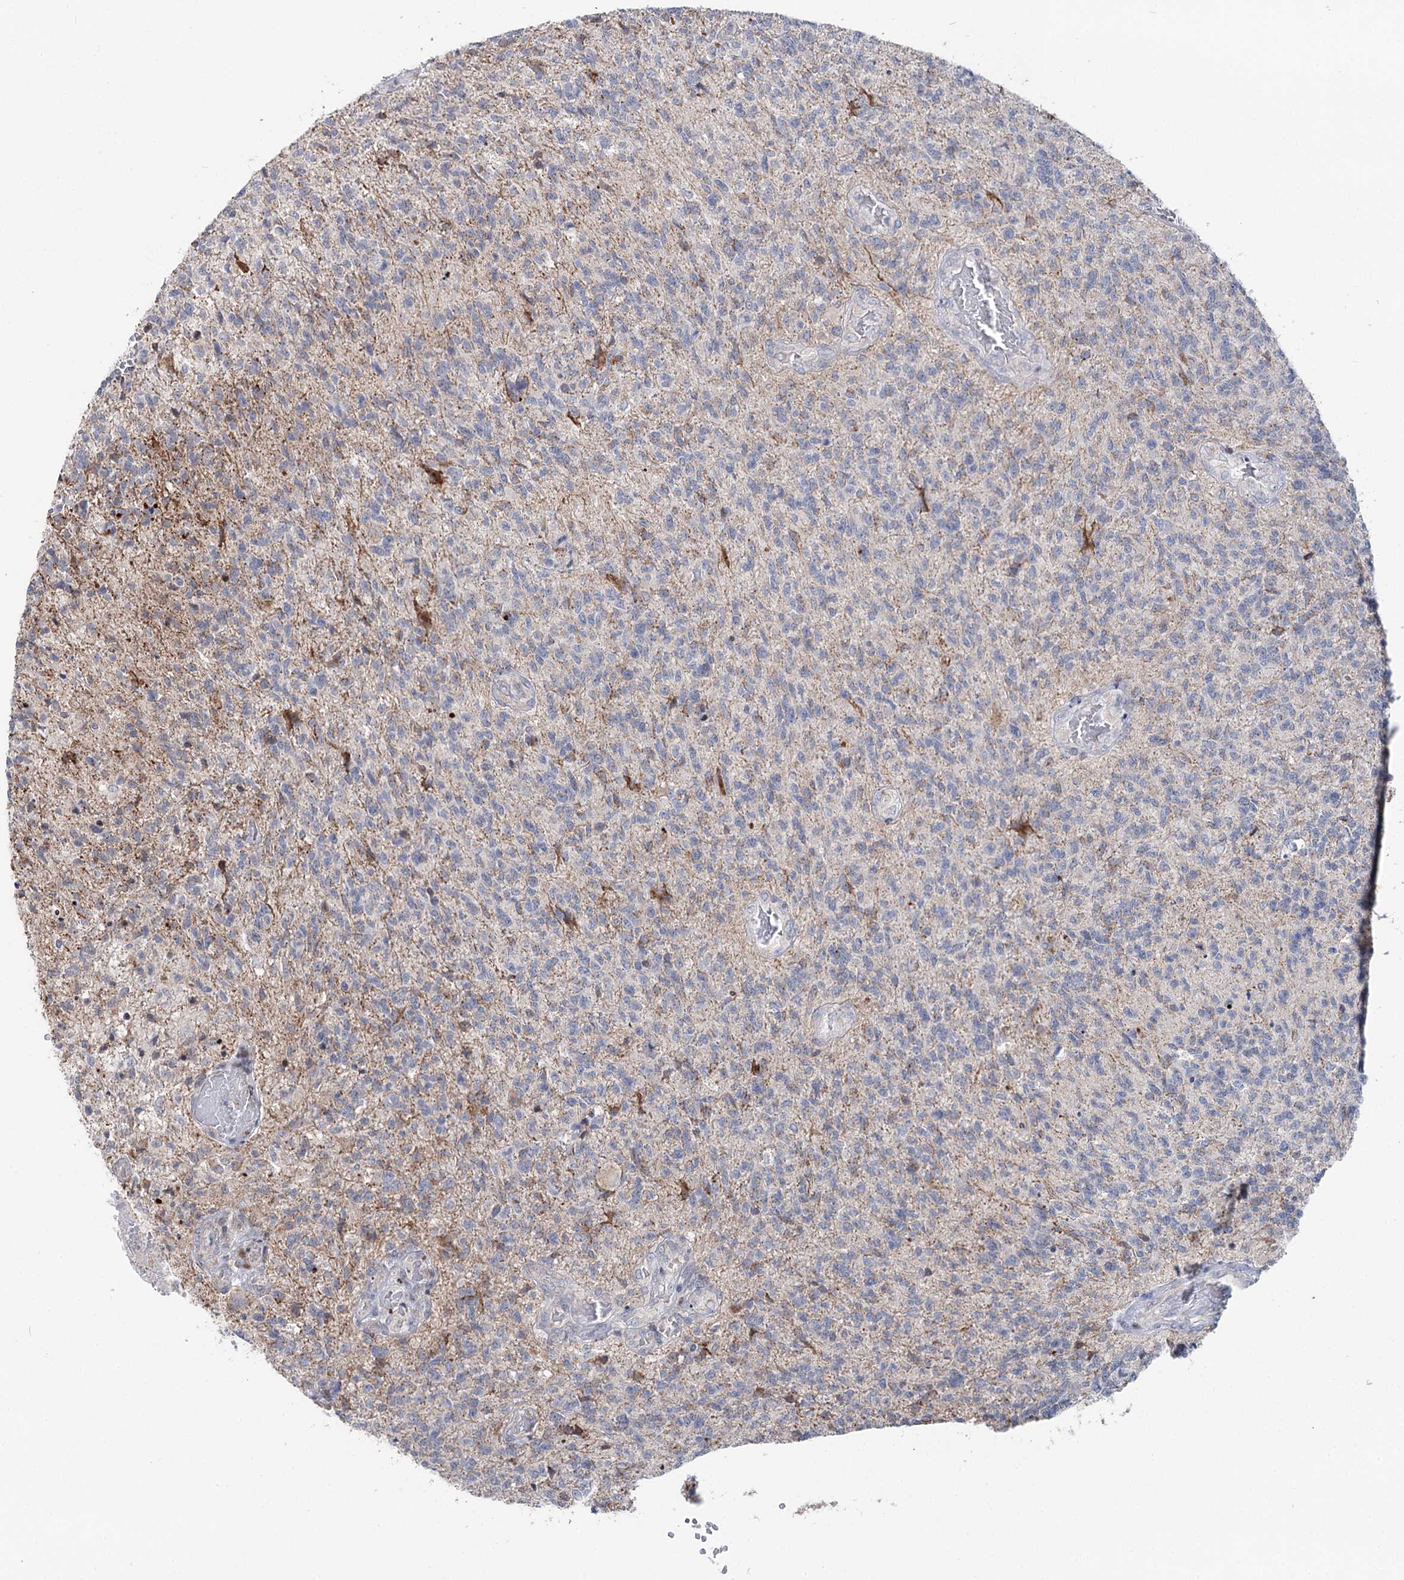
{"staining": {"intensity": "negative", "quantity": "none", "location": "none"}, "tissue": "glioma", "cell_type": "Tumor cells", "image_type": "cancer", "snomed": [{"axis": "morphology", "description": "Glioma, malignant, High grade"}, {"axis": "topography", "description": "Brain"}], "caption": "Immunohistochemical staining of glioma reveals no significant expression in tumor cells.", "gene": "PTGR1", "patient": {"sex": "male", "age": 56}}